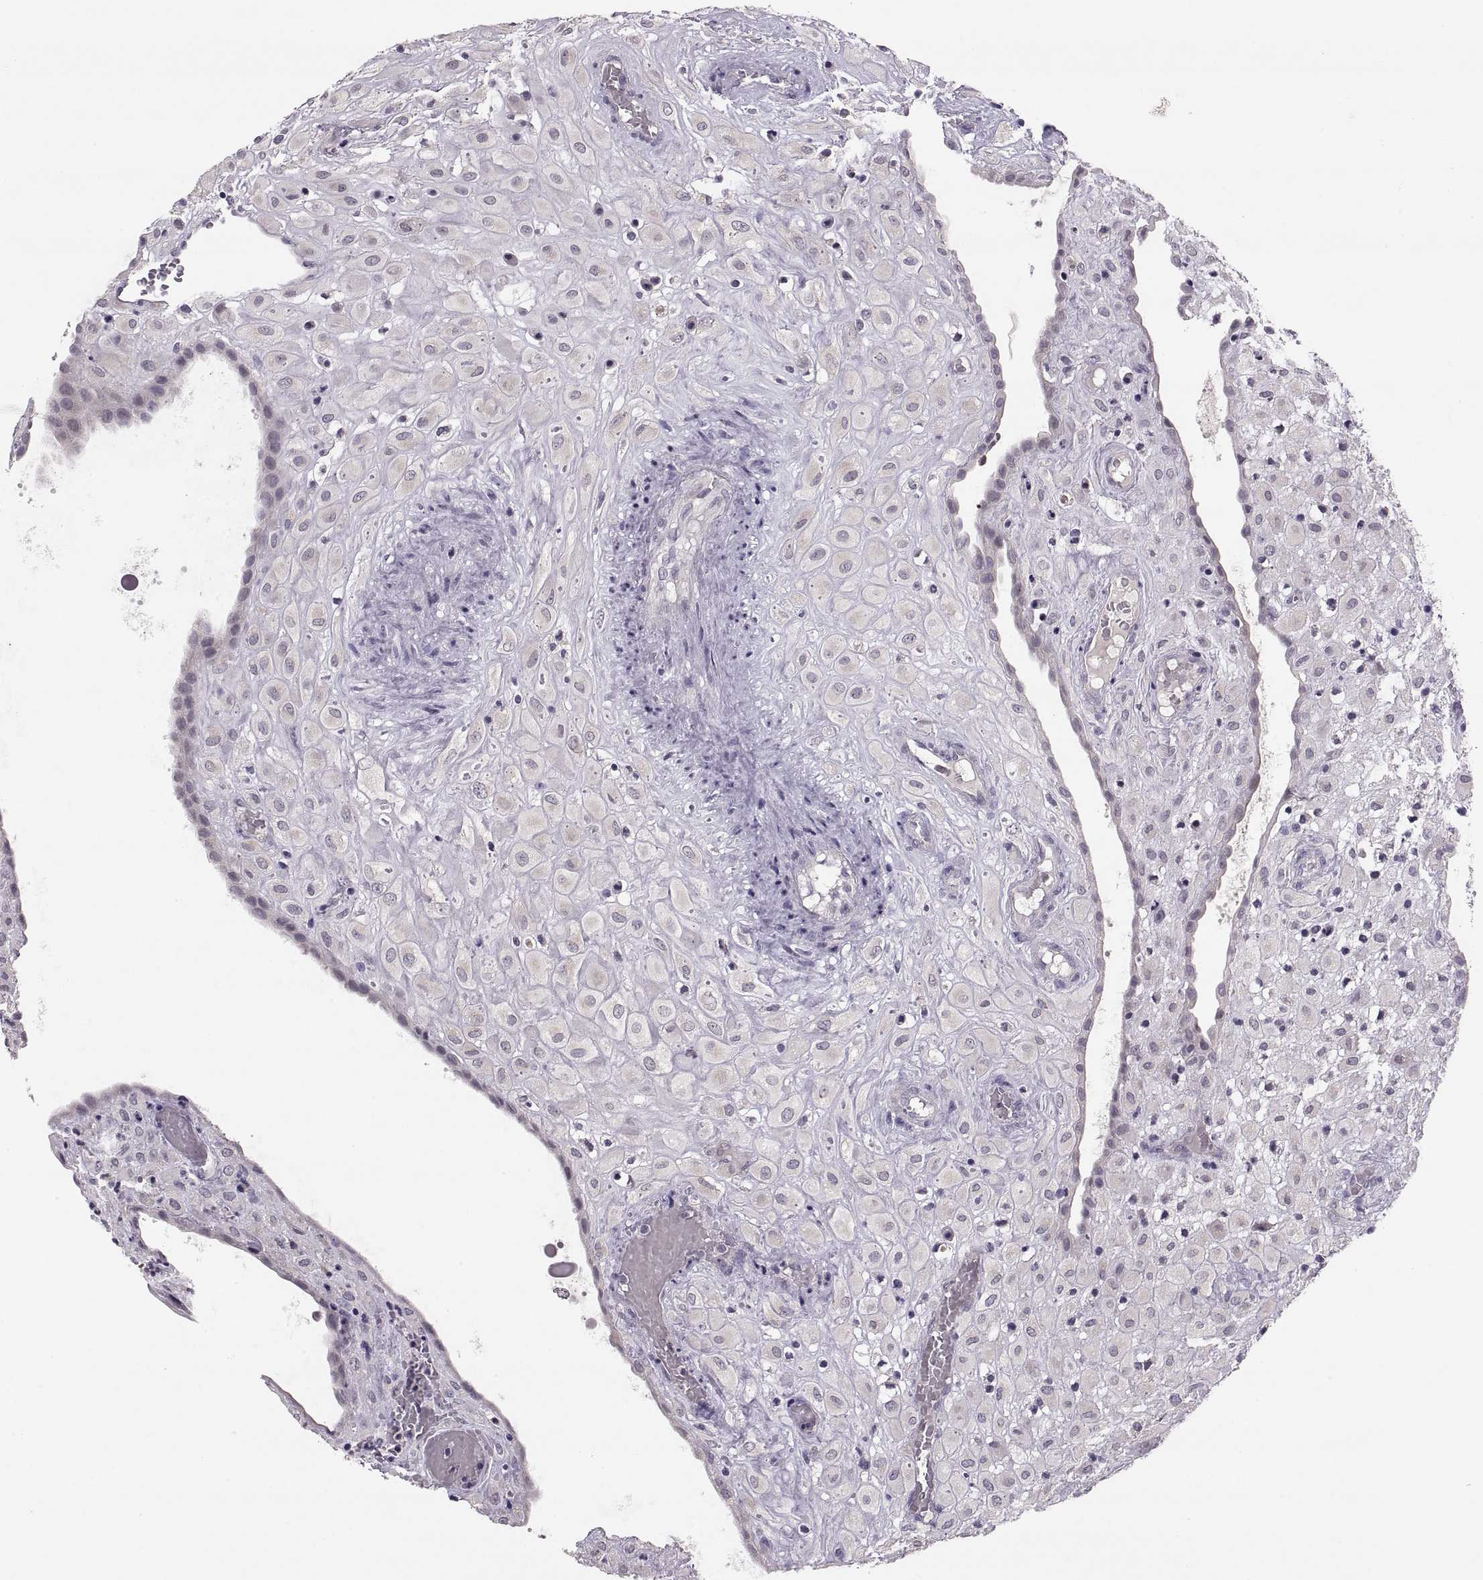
{"staining": {"intensity": "weak", "quantity": "25%-75%", "location": "cytoplasmic/membranous"}, "tissue": "placenta", "cell_type": "Decidual cells", "image_type": "normal", "snomed": [{"axis": "morphology", "description": "Normal tissue, NOS"}, {"axis": "topography", "description": "Placenta"}], "caption": "Weak cytoplasmic/membranous positivity for a protein is seen in about 25%-75% of decidual cells of unremarkable placenta using immunohistochemistry (IHC).", "gene": "ADH6", "patient": {"sex": "female", "age": 24}}